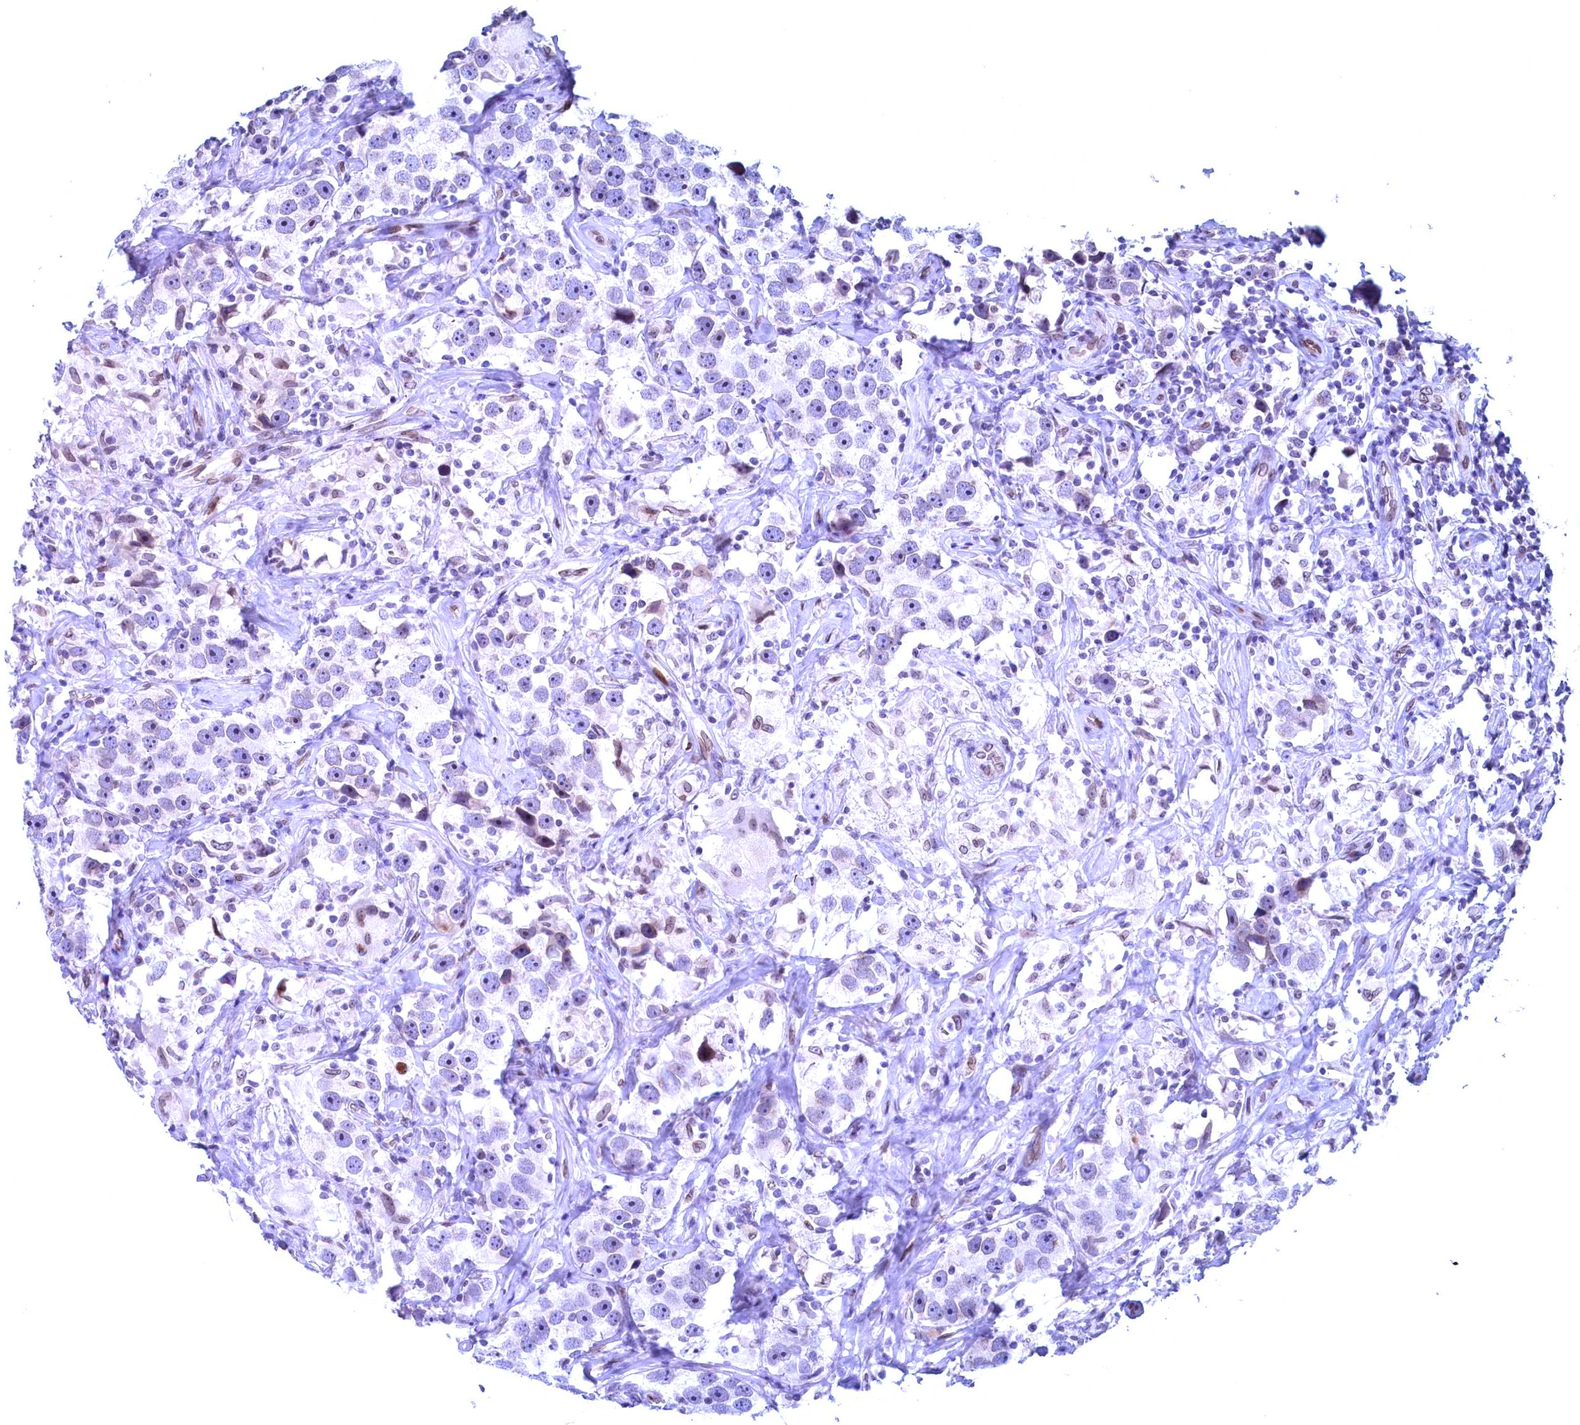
{"staining": {"intensity": "negative", "quantity": "none", "location": "none"}, "tissue": "testis cancer", "cell_type": "Tumor cells", "image_type": "cancer", "snomed": [{"axis": "morphology", "description": "Seminoma, NOS"}, {"axis": "topography", "description": "Testis"}], "caption": "Human seminoma (testis) stained for a protein using immunohistochemistry reveals no expression in tumor cells.", "gene": "GPSM1", "patient": {"sex": "male", "age": 49}}